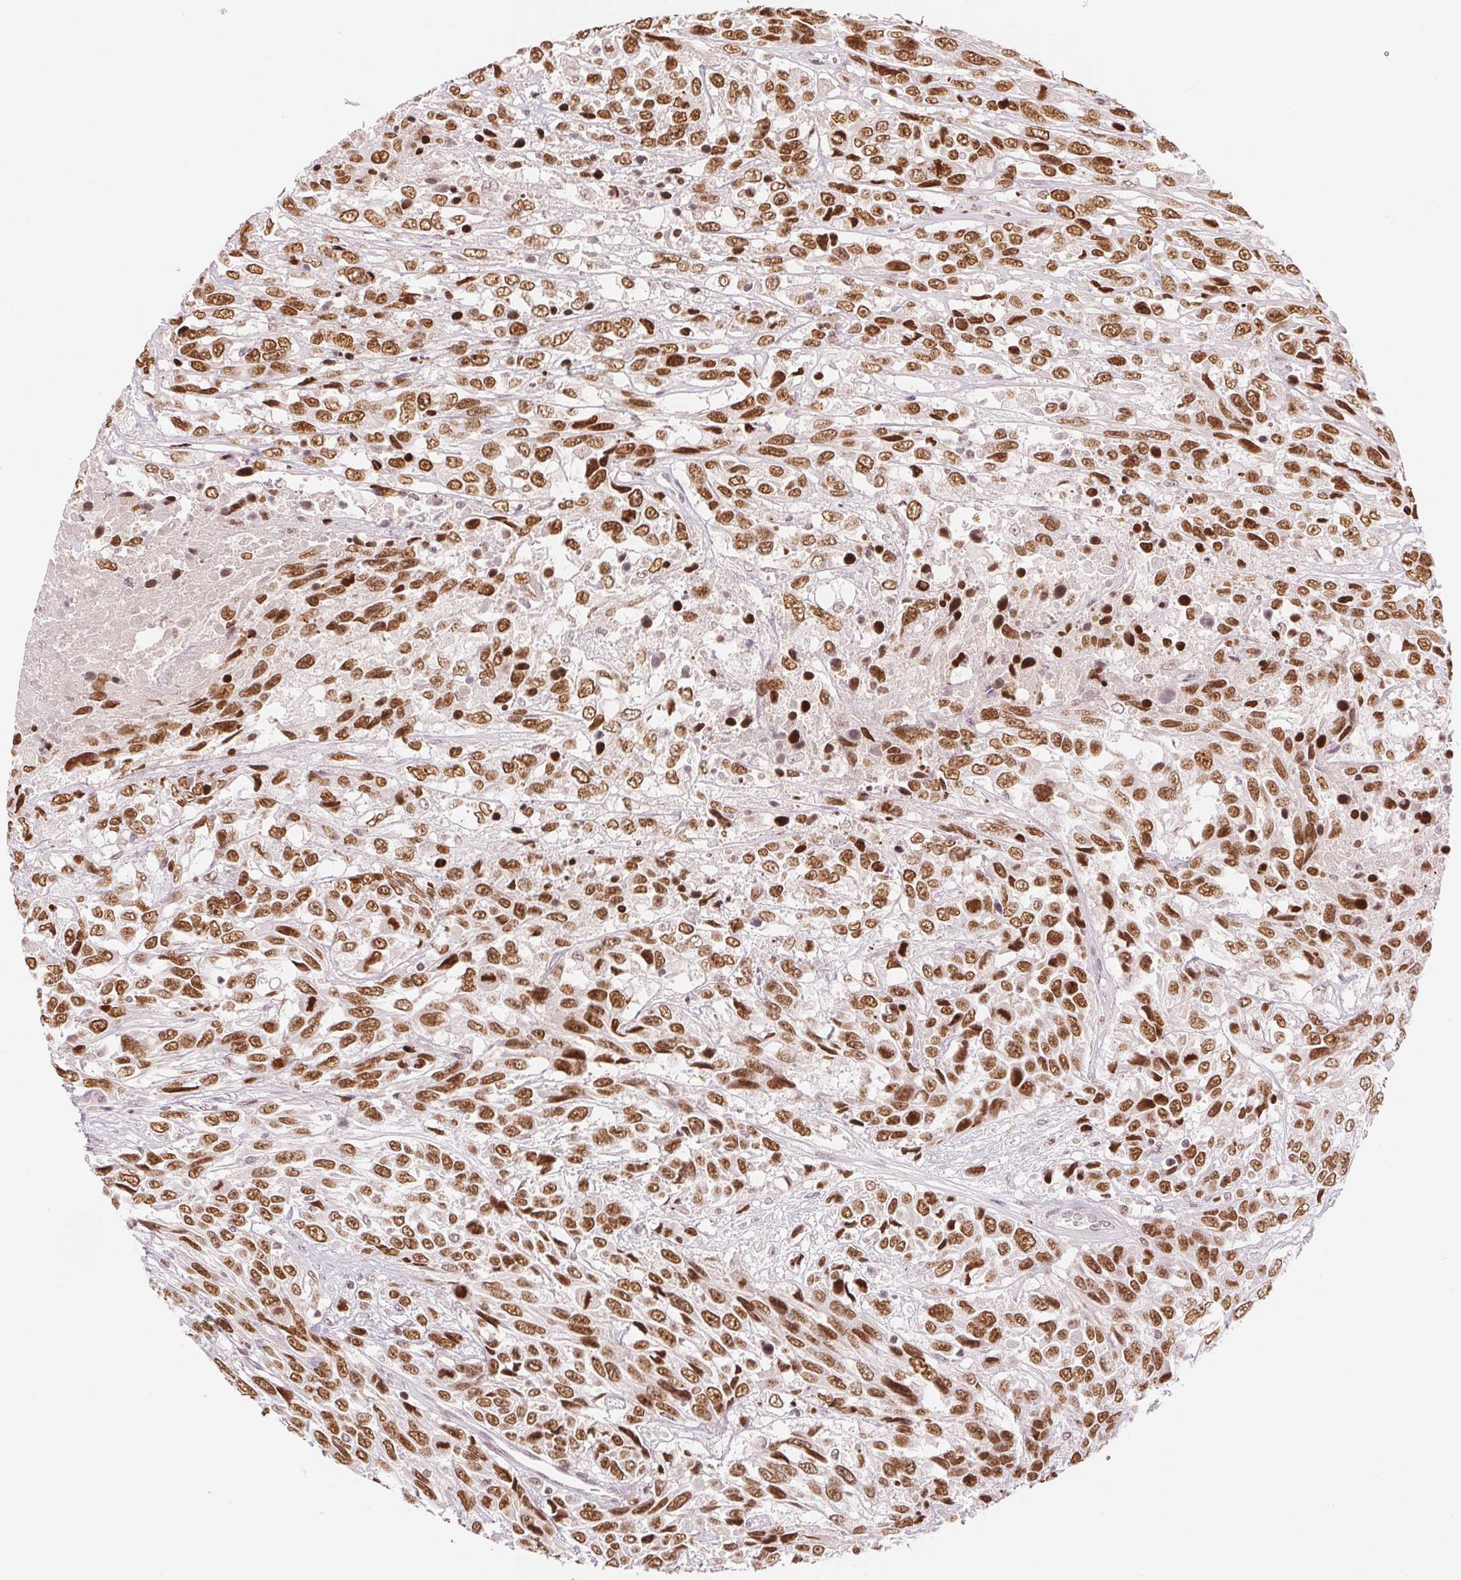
{"staining": {"intensity": "moderate", "quantity": ">75%", "location": "nuclear"}, "tissue": "urothelial cancer", "cell_type": "Tumor cells", "image_type": "cancer", "snomed": [{"axis": "morphology", "description": "Urothelial carcinoma, High grade"}, {"axis": "topography", "description": "Urinary bladder"}], "caption": "High-grade urothelial carcinoma was stained to show a protein in brown. There is medium levels of moderate nuclear staining in about >75% of tumor cells. The staining is performed using DAB (3,3'-diaminobenzidine) brown chromogen to label protein expression. The nuclei are counter-stained blue using hematoxylin.", "gene": "DEK", "patient": {"sex": "female", "age": 70}}